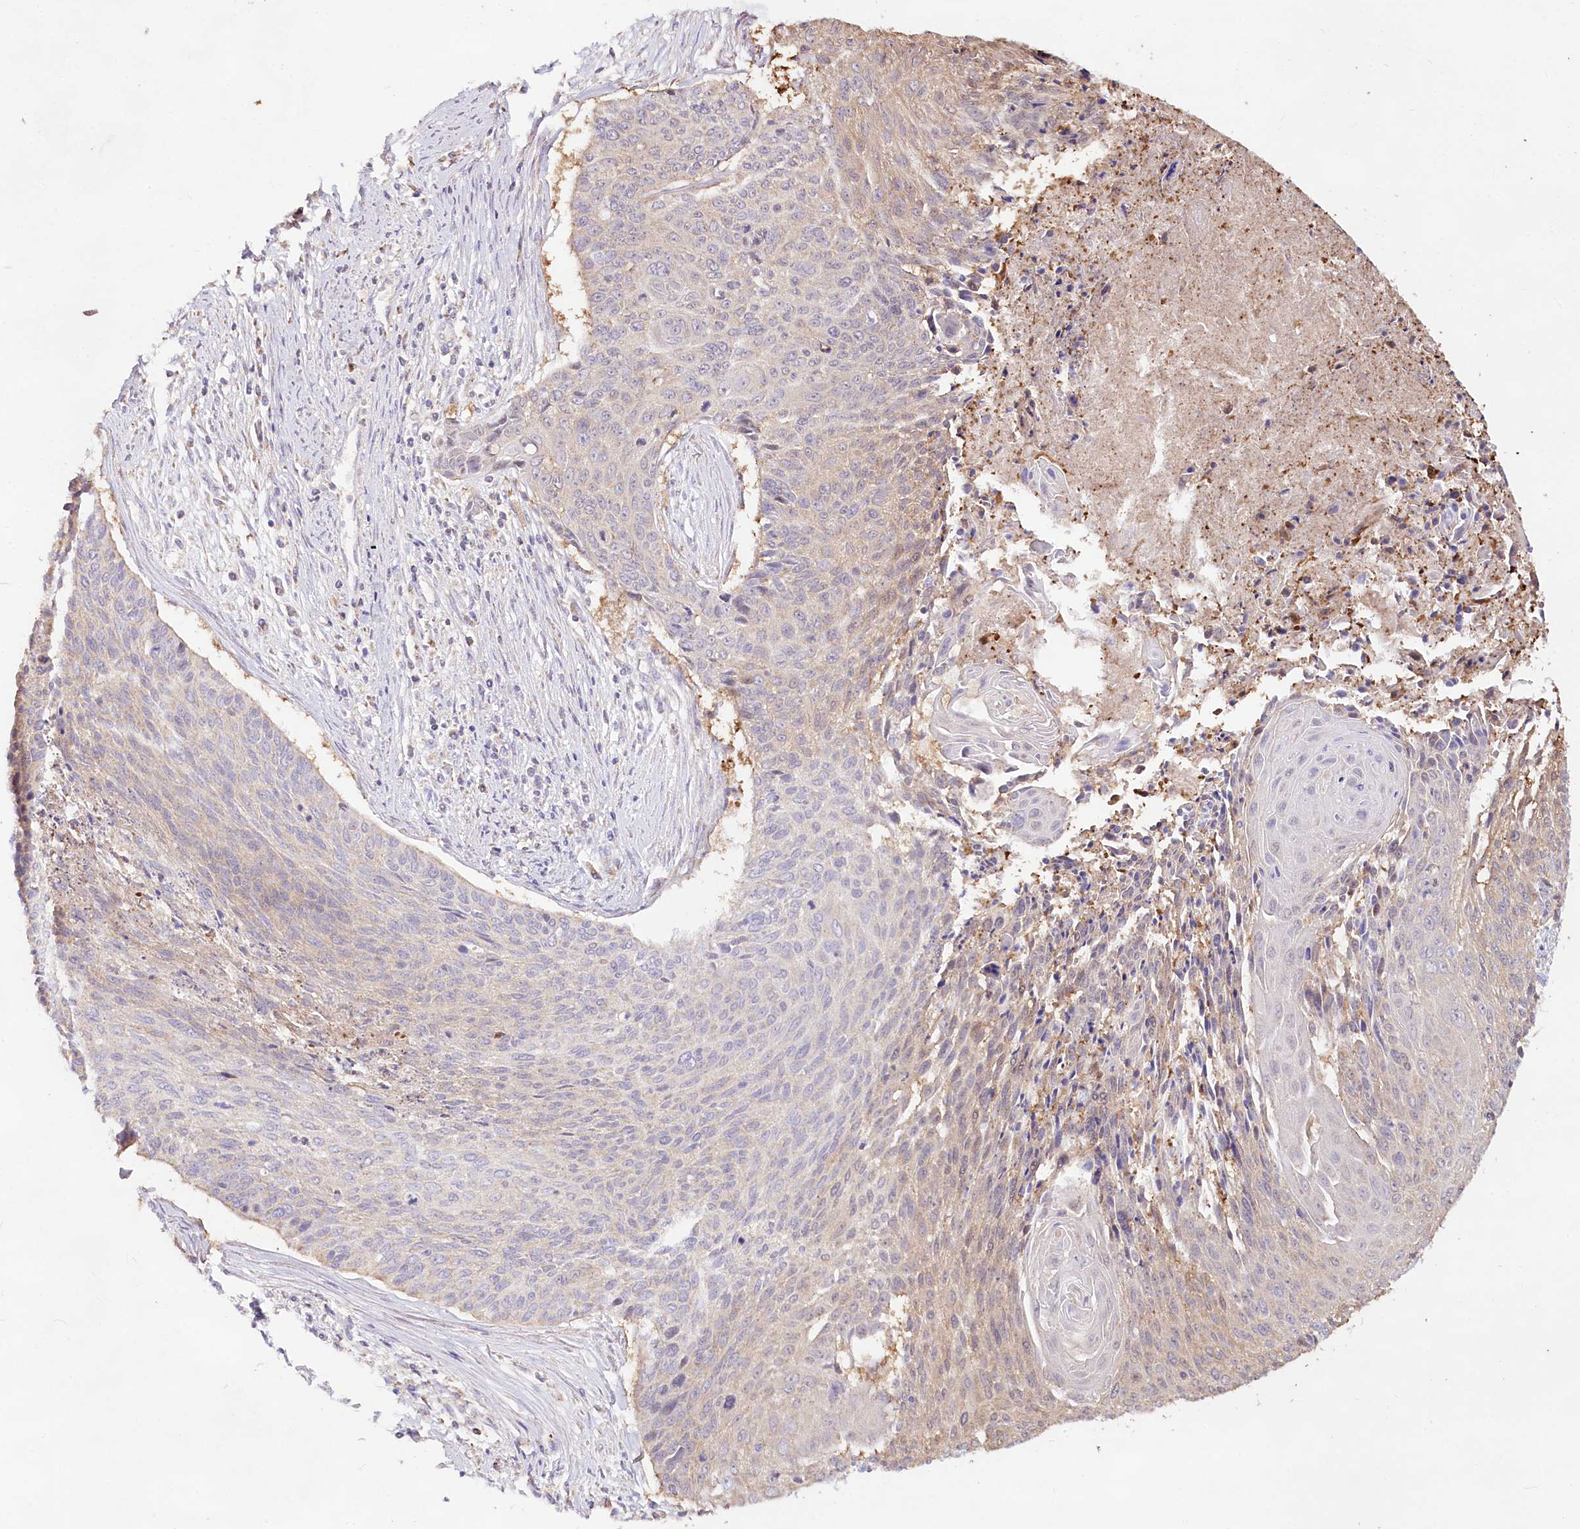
{"staining": {"intensity": "moderate", "quantity": "<25%", "location": "cytoplasmic/membranous"}, "tissue": "cervical cancer", "cell_type": "Tumor cells", "image_type": "cancer", "snomed": [{"axis": "morphology", "description": "Squamous cell carcinoma, NOS"}, {"axis": "topography", "description": "Cervix"}], "caption": "Brown immunohistochemical staining in human squamous cell carcinoma (cervical) exhibits moderate cytoplasmic/membranous positivity in about <25% of tumor cells. (DAB IHC with brightfield microscopy, high magnification).", "gene": "TASOR2", "patient": {"sex": "female", "age": 55}}